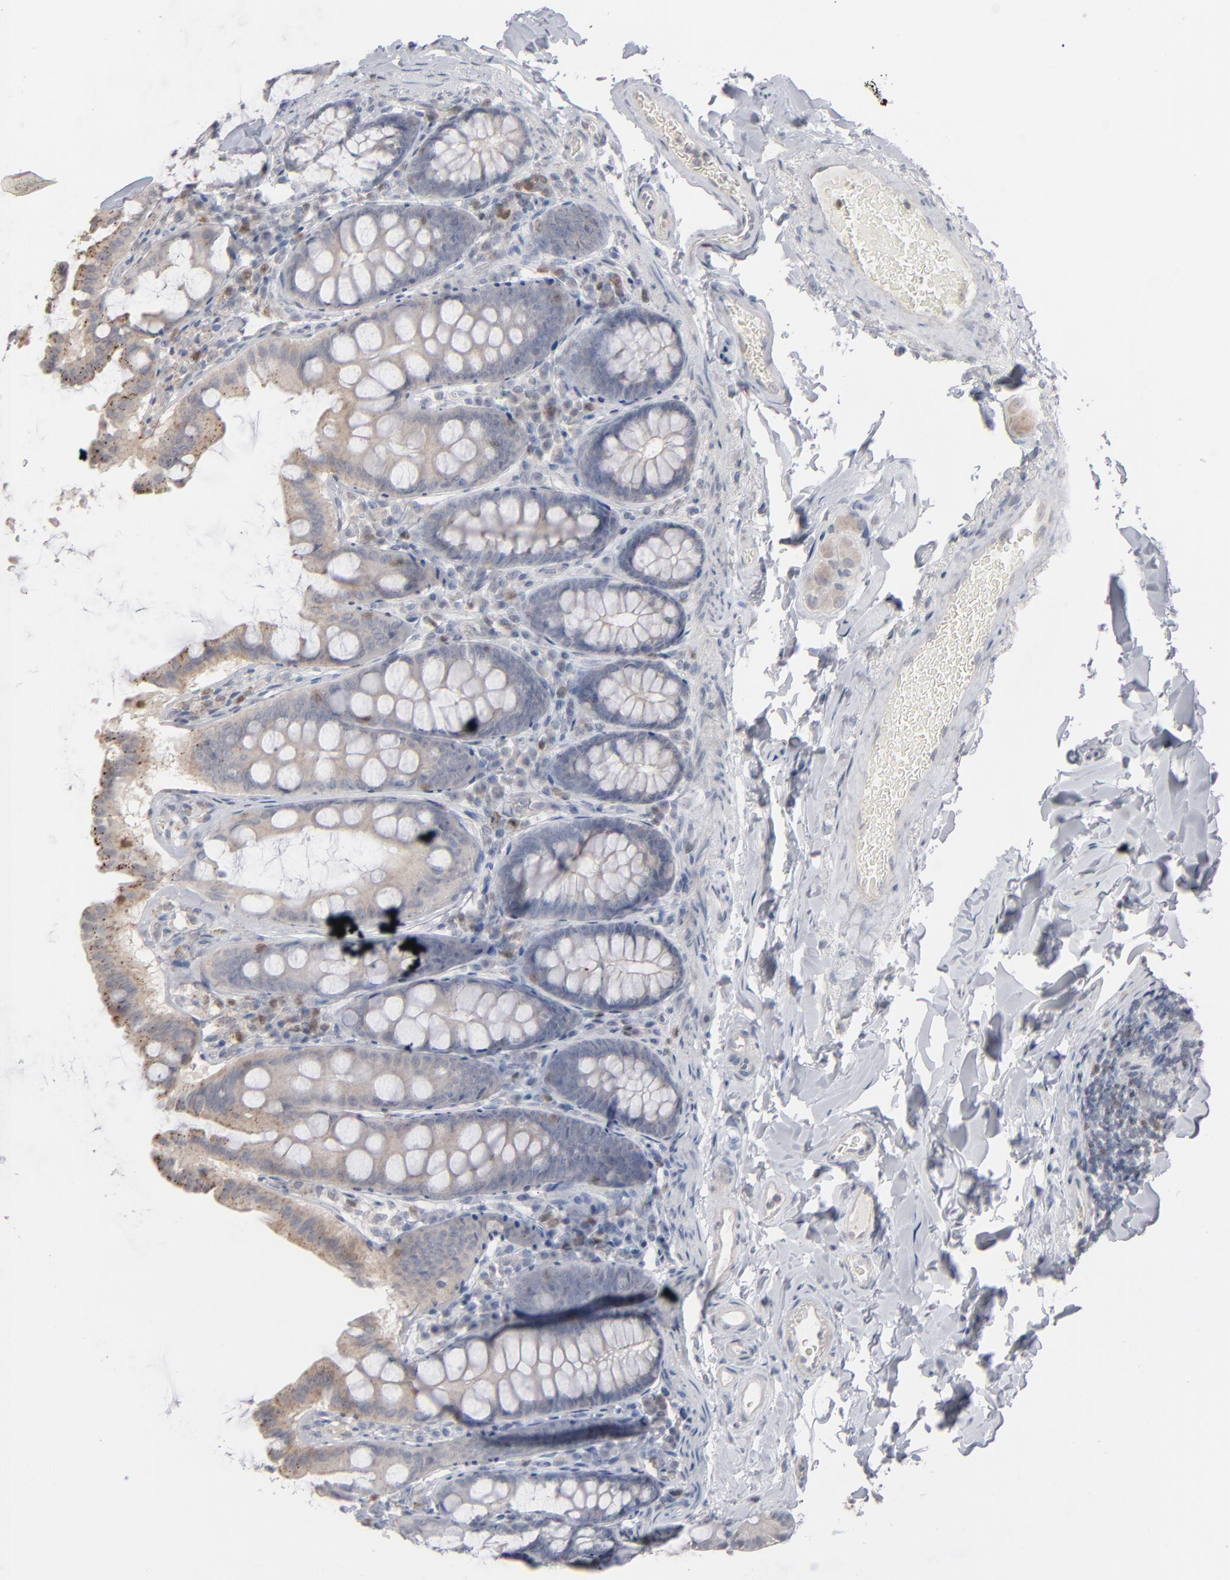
{"staining": {"intensity": "negative", "quantity": "none", "location": "none"}, "tissue": "colon", "cell_type": "Endothelial cells", "image_type": "normal", "snomed": [{"axis": "morphology", "description": "Normal tissue, NOS"}, {"axis": "topography", "description": "Colon"}], "caption": "This is an IHC micrograph of benign colon. There is no expression in endothelial cells.", "gene": "STAT4", "patient": {"sex": "female", "age": 61}}